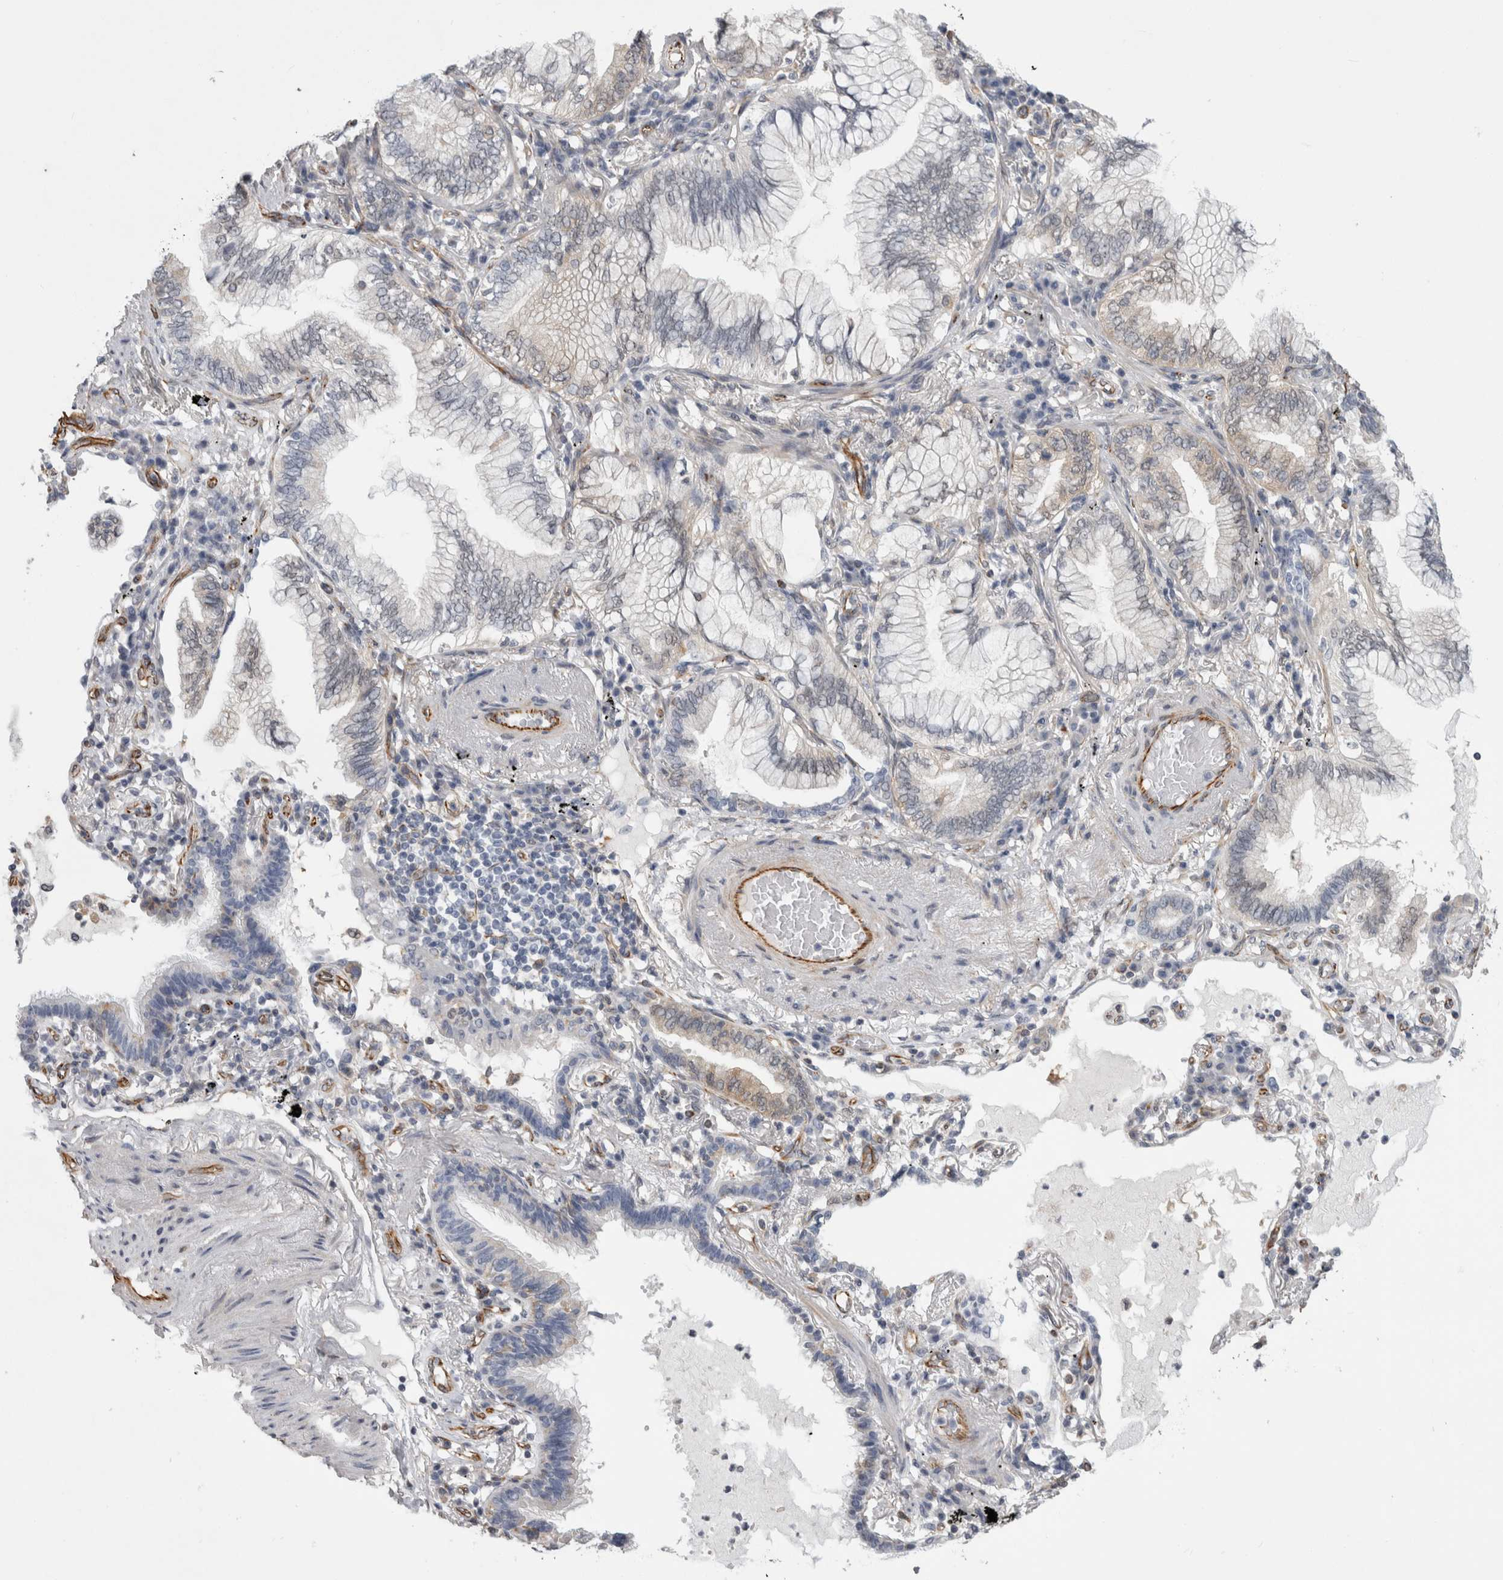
{"staining": {"intensity": "negative", "quantity": "none", "location": "none"}, "tissue": "lung cancer", "cell_type": "Tumor cells", "image_type": "cancer", "snomed": [{"axis": "morphology", "description": "Adenocarcinoma, NOS"}, {"axis": "topography", "description": "Lung"}], "caption": "Tumor cells are negative for brown protein staining in lung cancer (adenocarcinoma).", "gene": "ACOT7", "patient": {"sex": "female", "age": 70}}